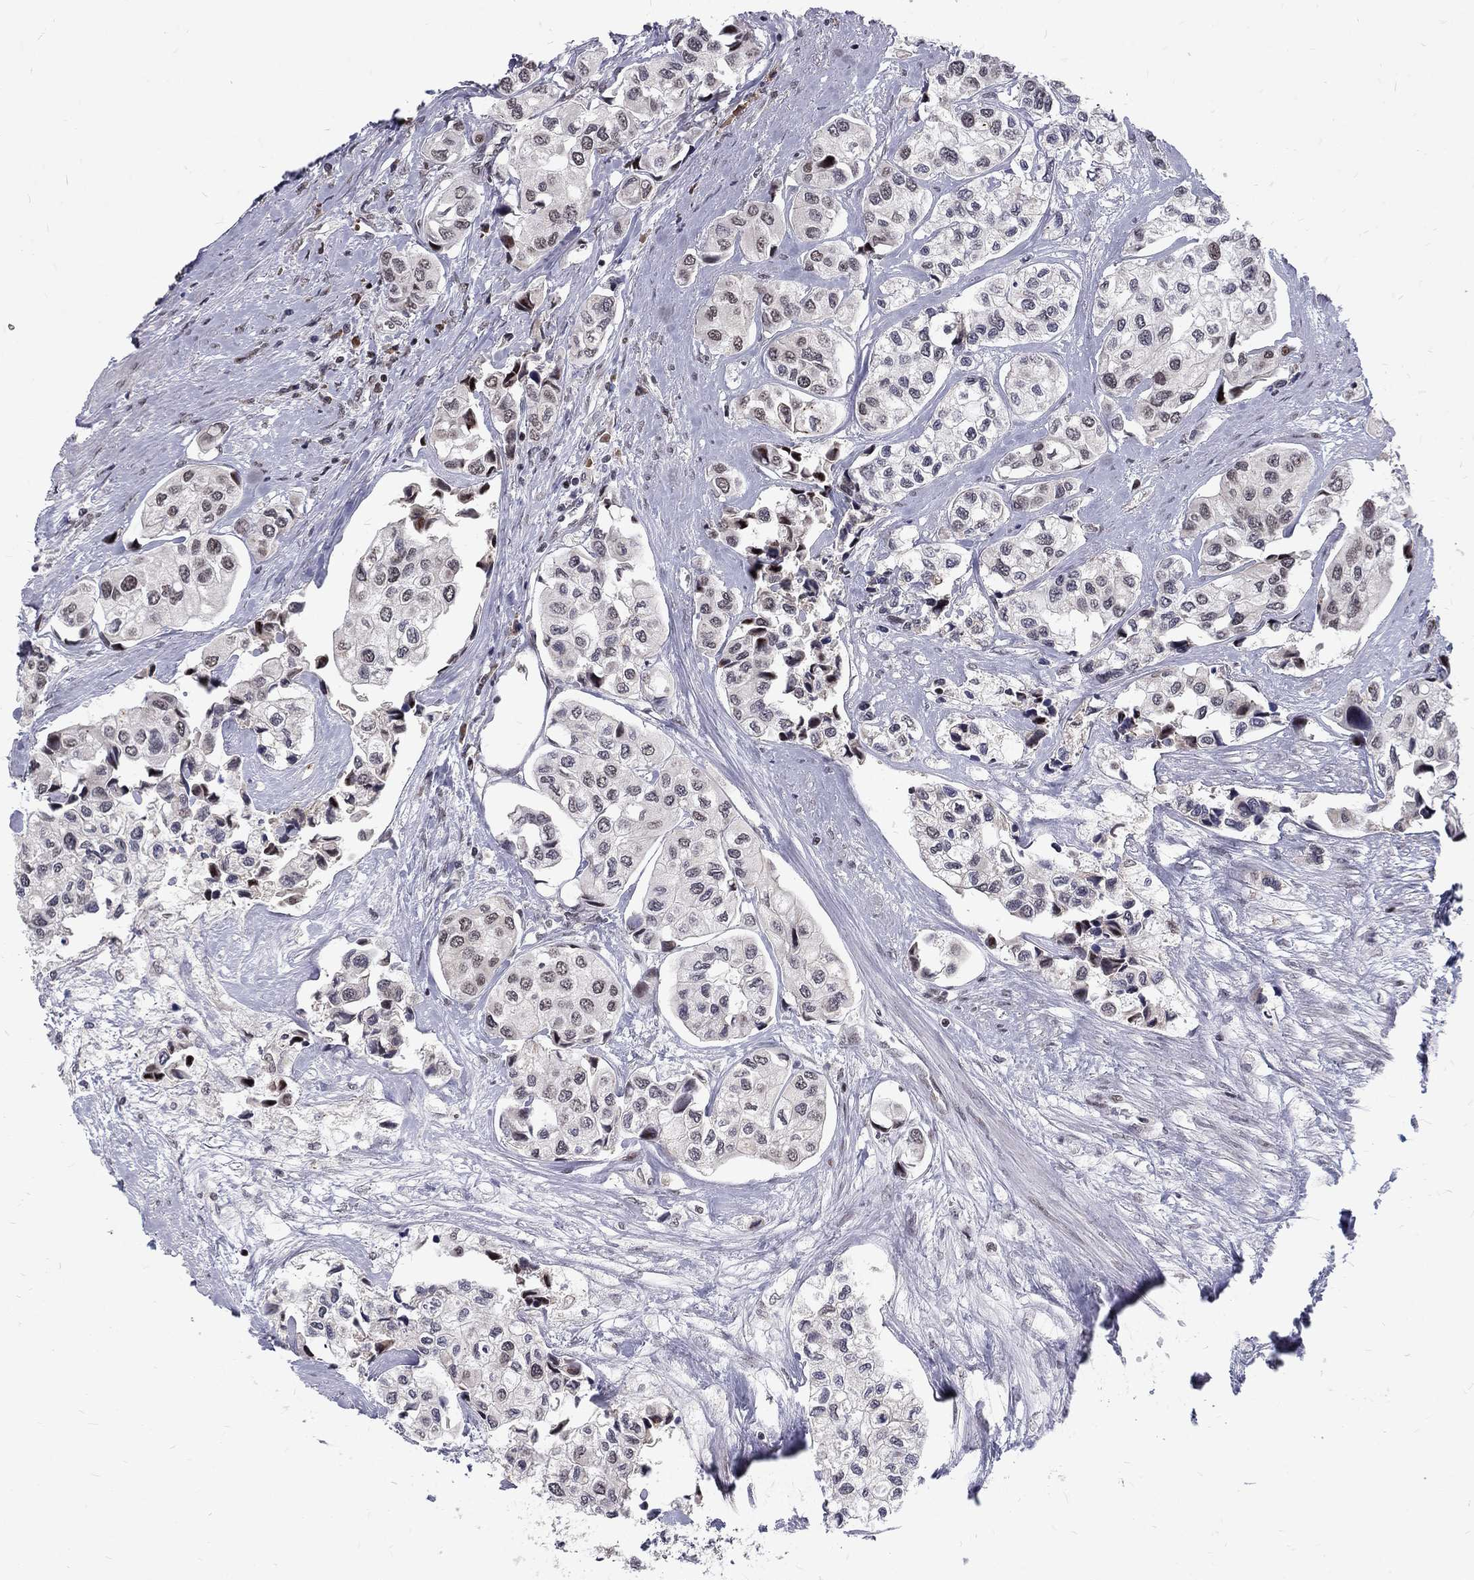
{"staining": {"intensity": "negative", "quantity": "none", "location": "none"}, "tissue": "urothelial cancer", "cell_type": "Tumor cells", "image_type": "cancer", "snomed": [{"axis": "morphology", "description": "Urothelial carcinoma, High grade"}, {"axis": "topography", "description": "Urinary bladder"}], "caption": "The photomicrograph exhibits no staining of tumor cells in urothelial cancer.", "gene": "TCEAL1", "patient": {"sex": "male", "age": 73}}